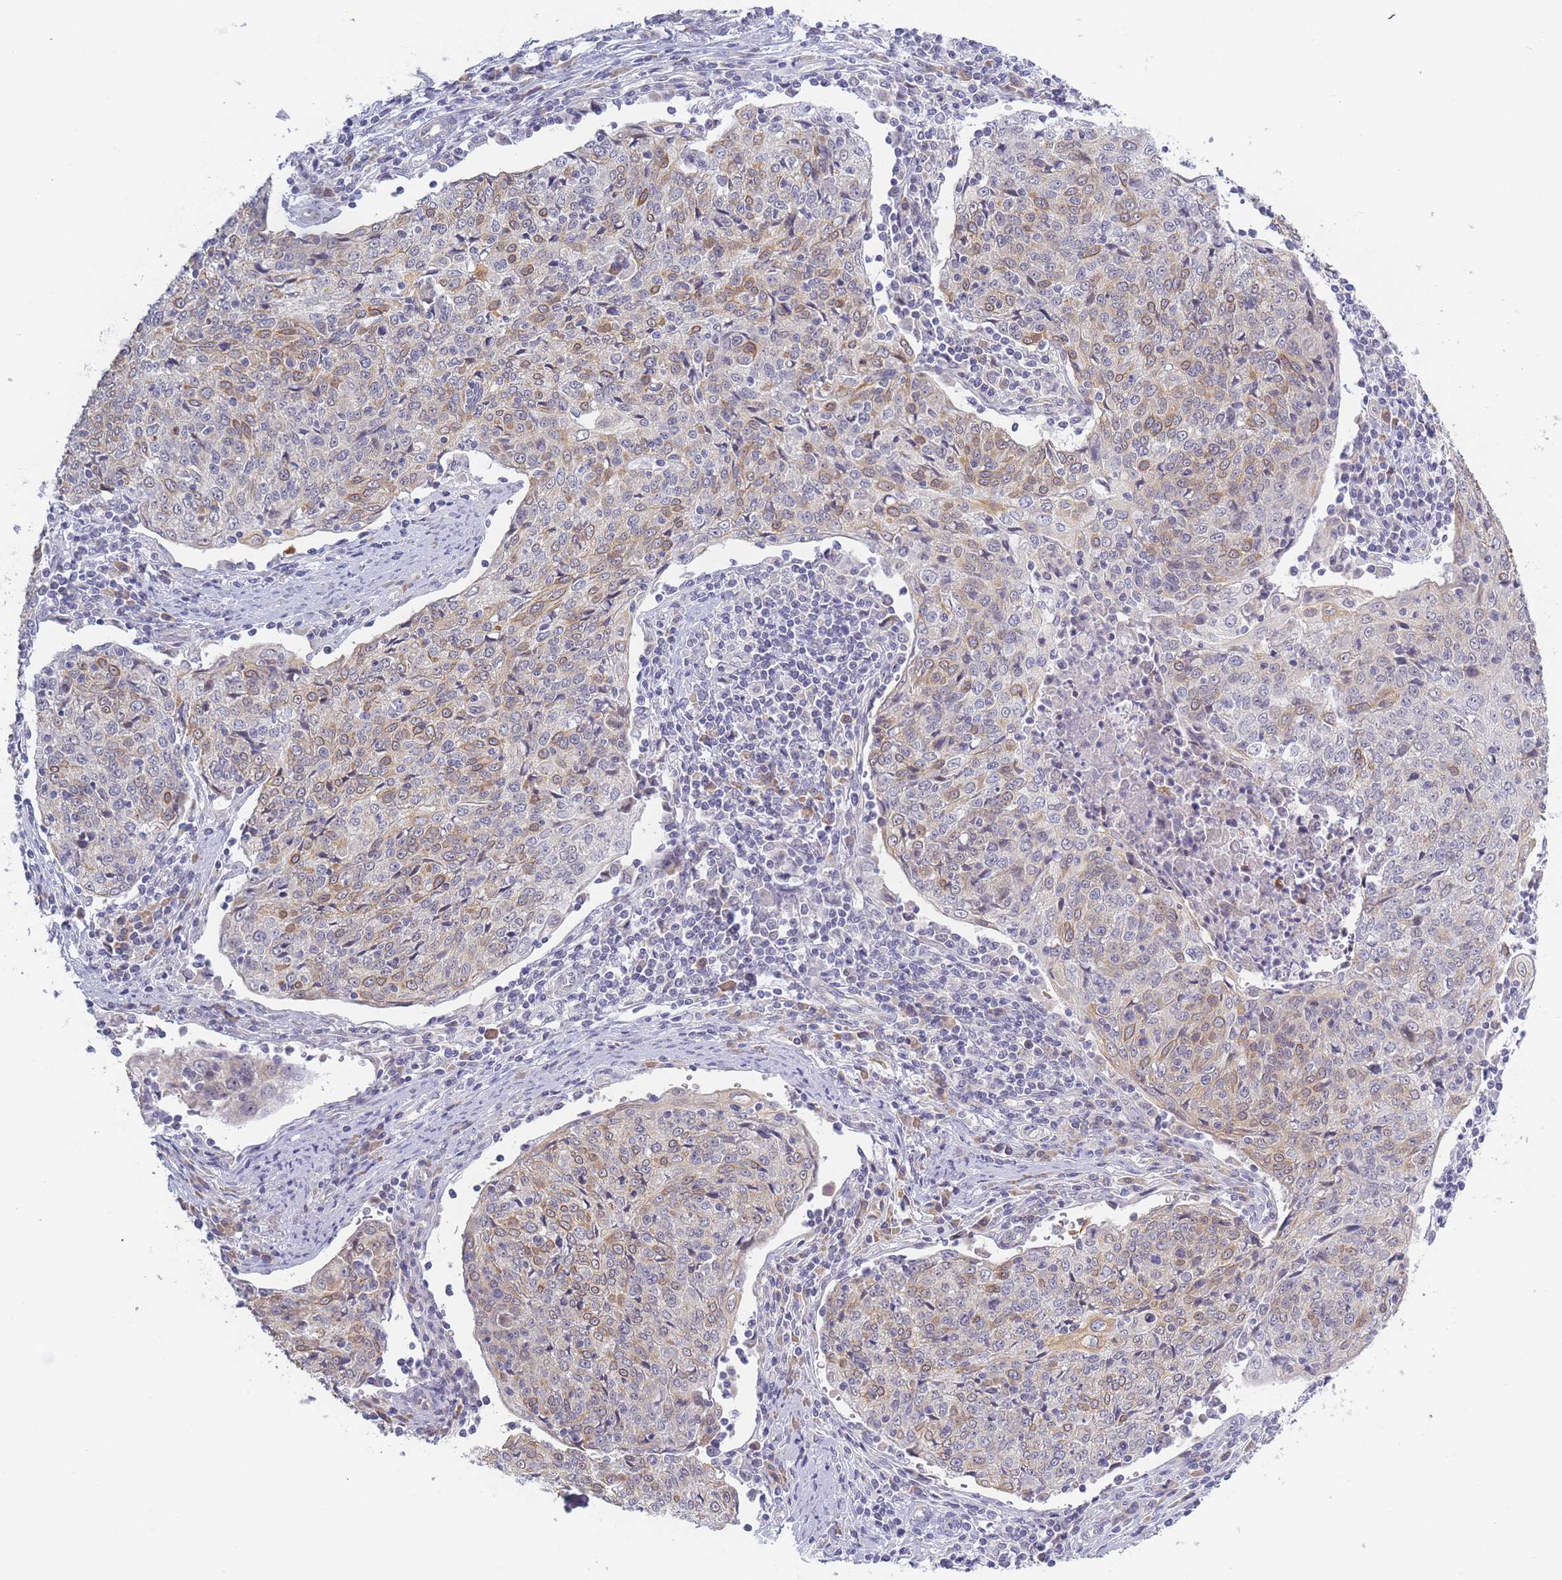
{"staining": {"intensity": "moderate", "quantity": "25%-75%", "location": "cytoplasmic/membranous"}, "tissue": "cervical cancer", "cell_type": "Tumor cells", "image_type": "cancer", "snomed": [{"axis": "morphology", "description": "Squamous cell carcinoma, NOS"}, {"axis": "topography", "description": "Cervix"}], "caption": "Cervical cancer stained with DAB immunohistochemistry (IHC) exhibits medium levels of moderate cytoplasmic/membranous positivity in approximately 25%-75% of tumor cells.", "gene": "FAM227B", "patient": {"sex": "female", "age": 48}}